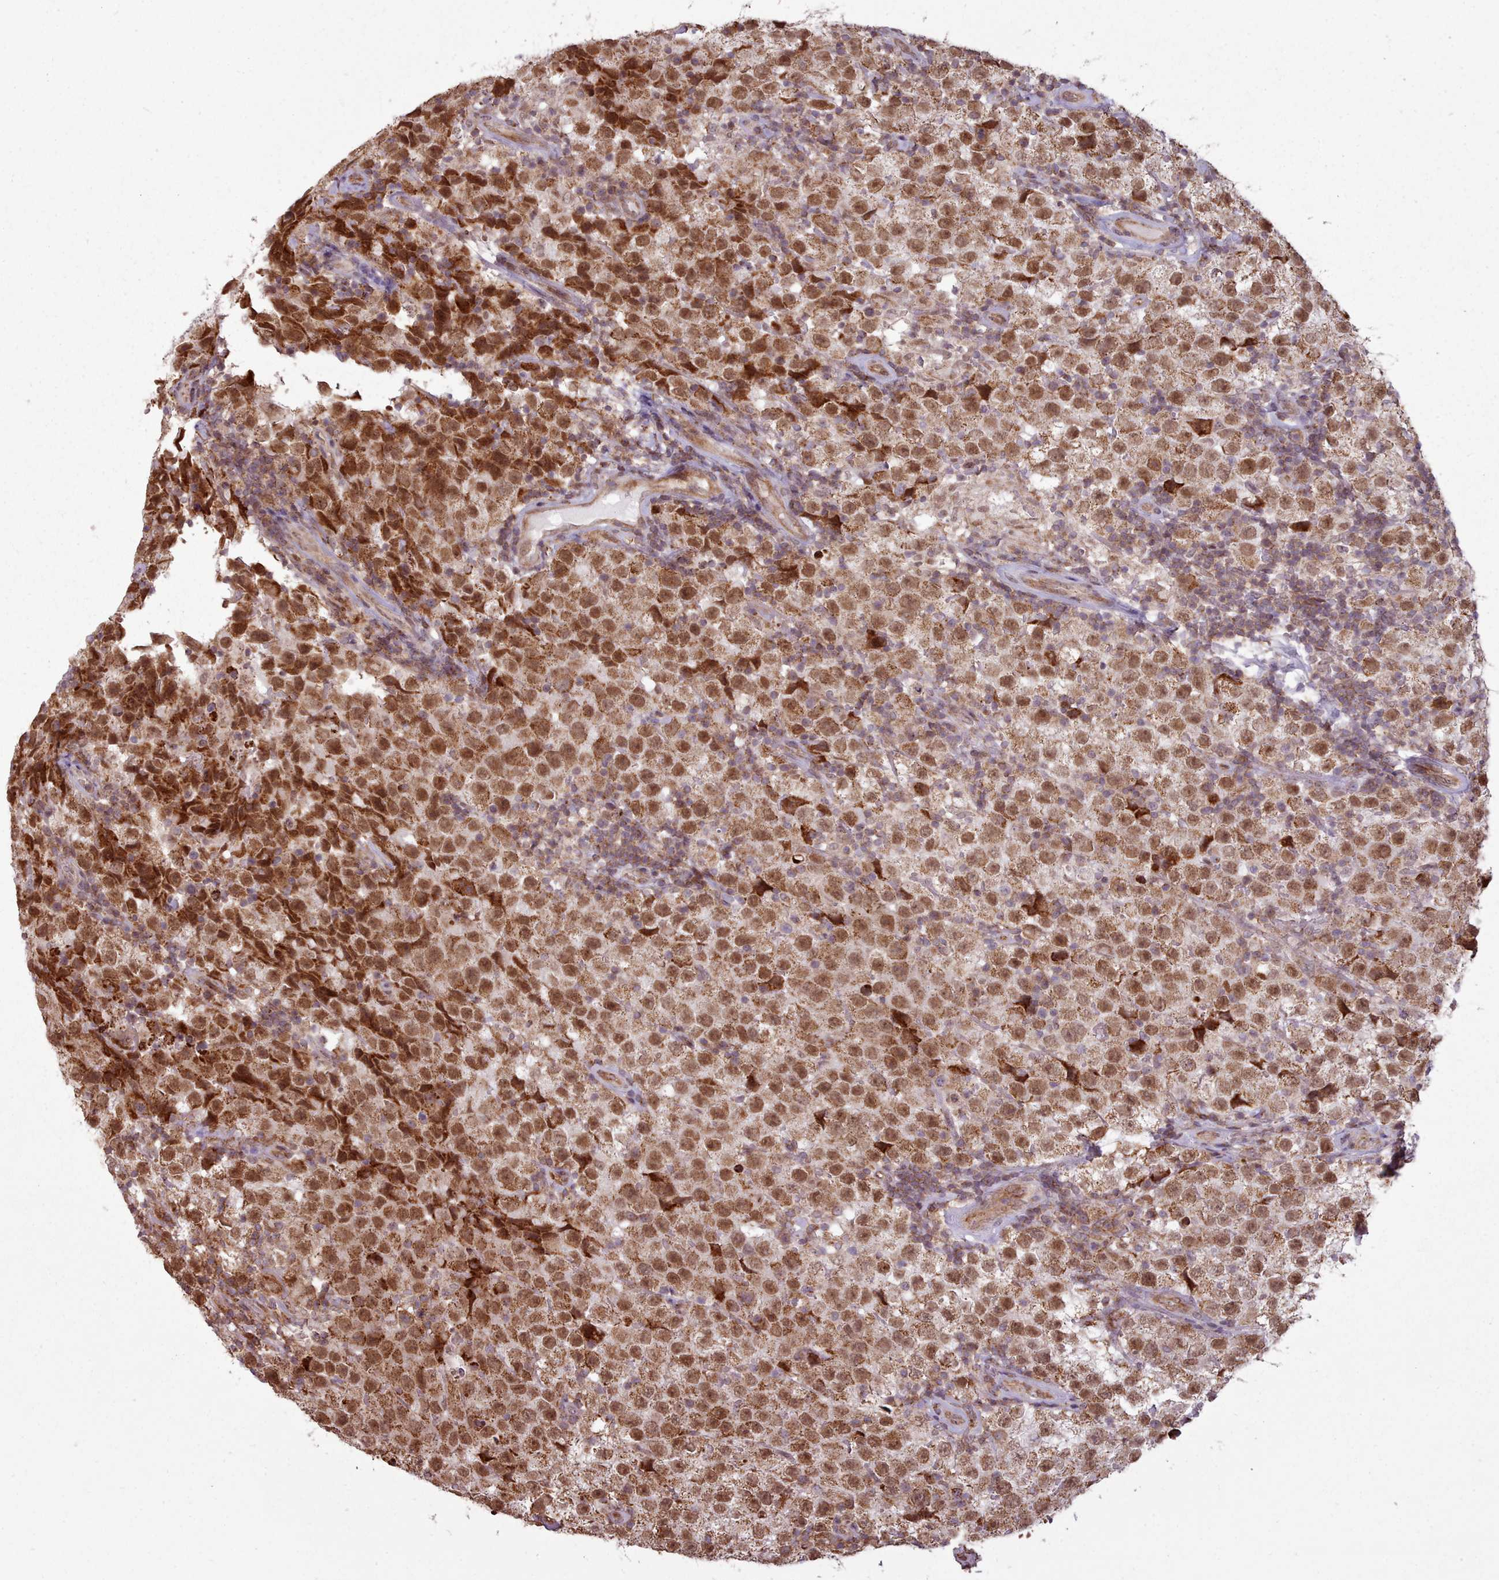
{"staining": {"intensity": "strong", "quantity": ">75%", "location": "cytoplasmic/membranous"}, "tissue": "testis cancer", "cell_type": "Tumor cells", "image_type": "cancer", "snomed": [{"axis": "morphology", "description": "Seminoma, NOS"}, {"axis": "morphology", "description": "Carcinoma, Embryonal, NOS"}, {"axis": "topography", "description": "Testis"}], "caption": "Immunohistochemical staining of testis cancer reveals high levels of strong cytoplasmic/membranous staining in approximately >75% of tumor cells.", "gene": "ZMYM4", "patient": {"sex": "male", "age": 41}}